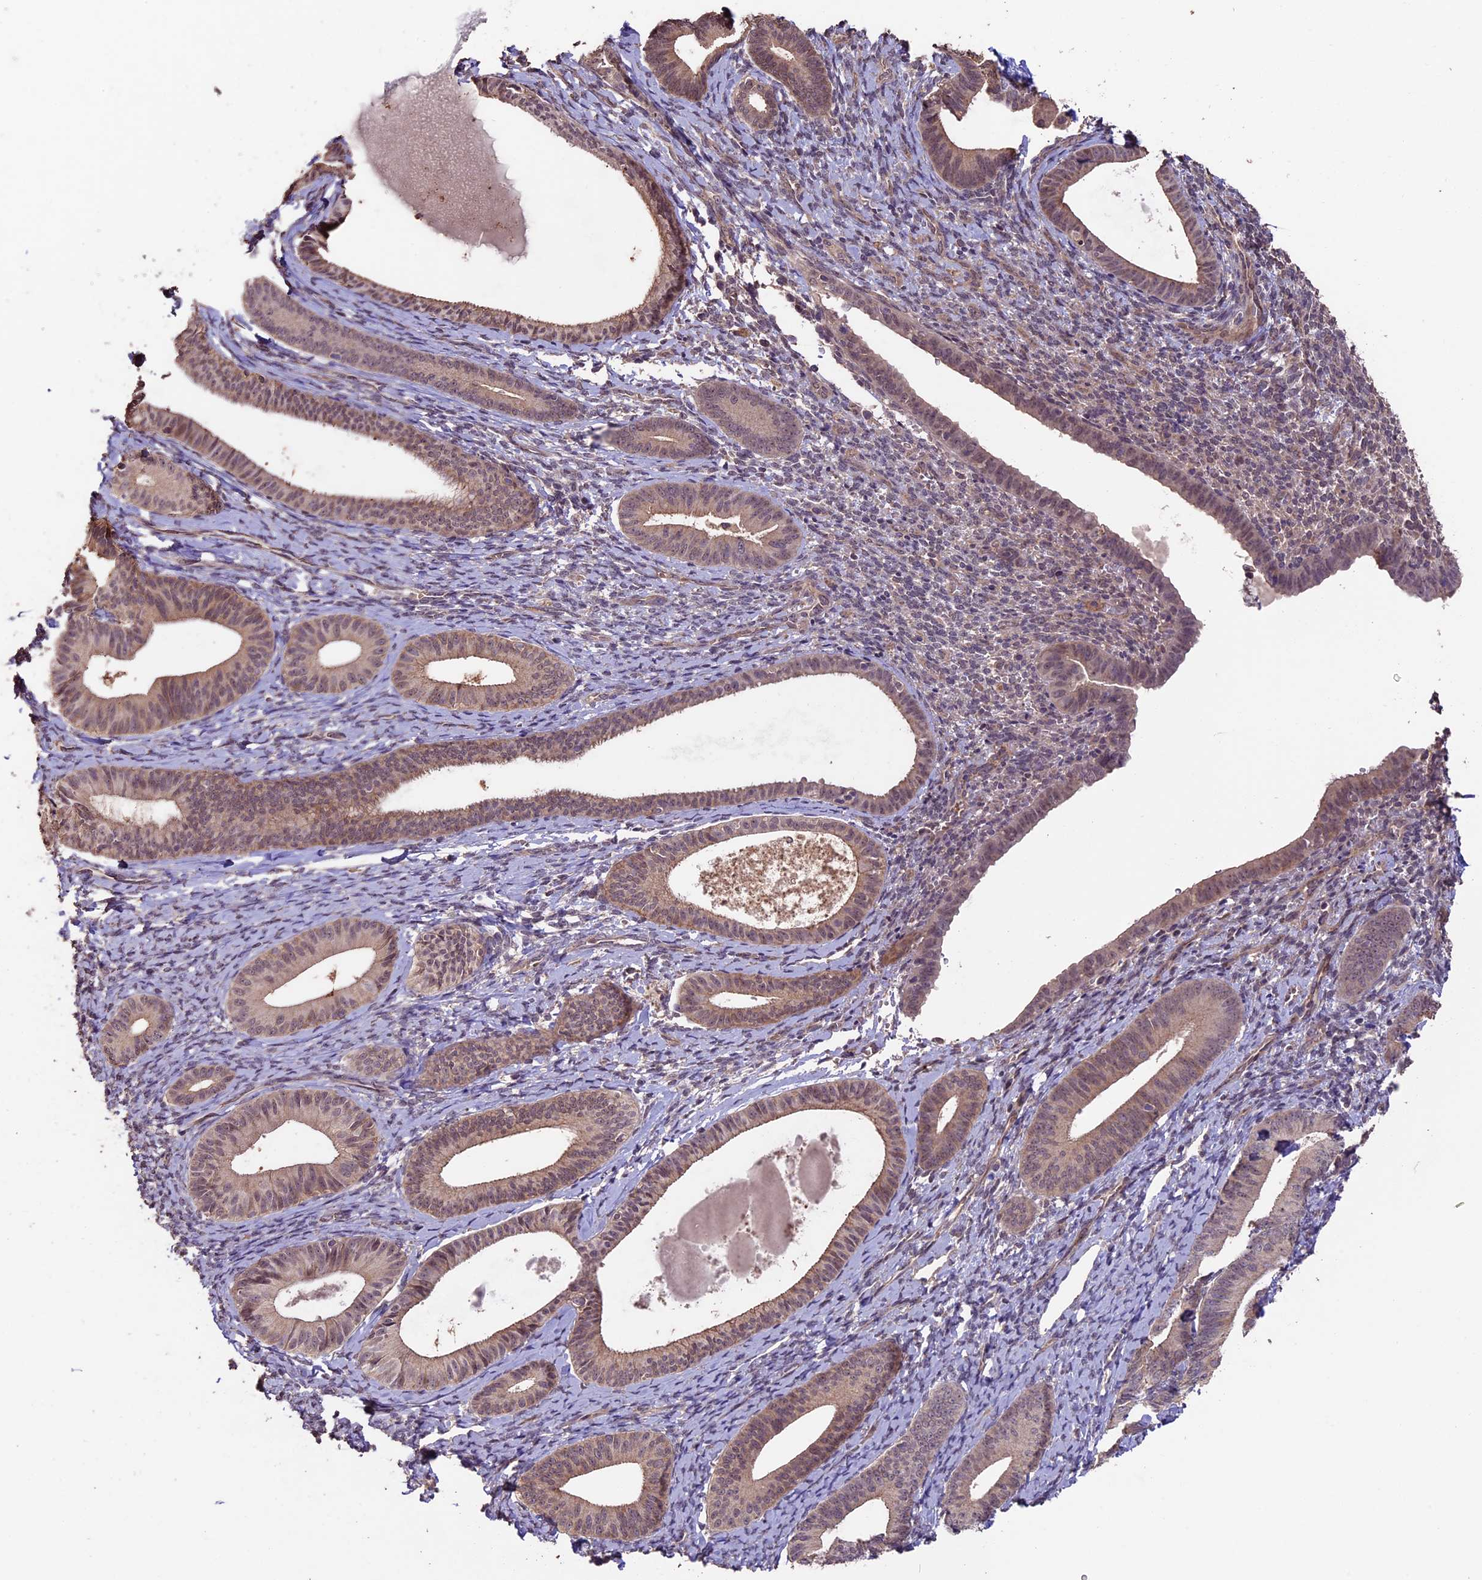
{"staining": {"intensity": "weak", "quantity": "<25%", "location": "cytoplasmic/membranous"}, "tissue": "endometrium", "cell_type": "Cells in endometrial stroma", "image_type": "normal", "snomed": [{"axis": "morphology", "description": "Normal tissue, NOS"}, {"axis": "topography", "description": "Endometrium"}], "caption": "DAB (3,3'-diaminobenzidine) immunohistochemical staining of benign endometrium demonstrates no significant staining in cells in endometrial stroma.", "gene": "GNB5", "patient": {"sex": "female", "age": 65}}